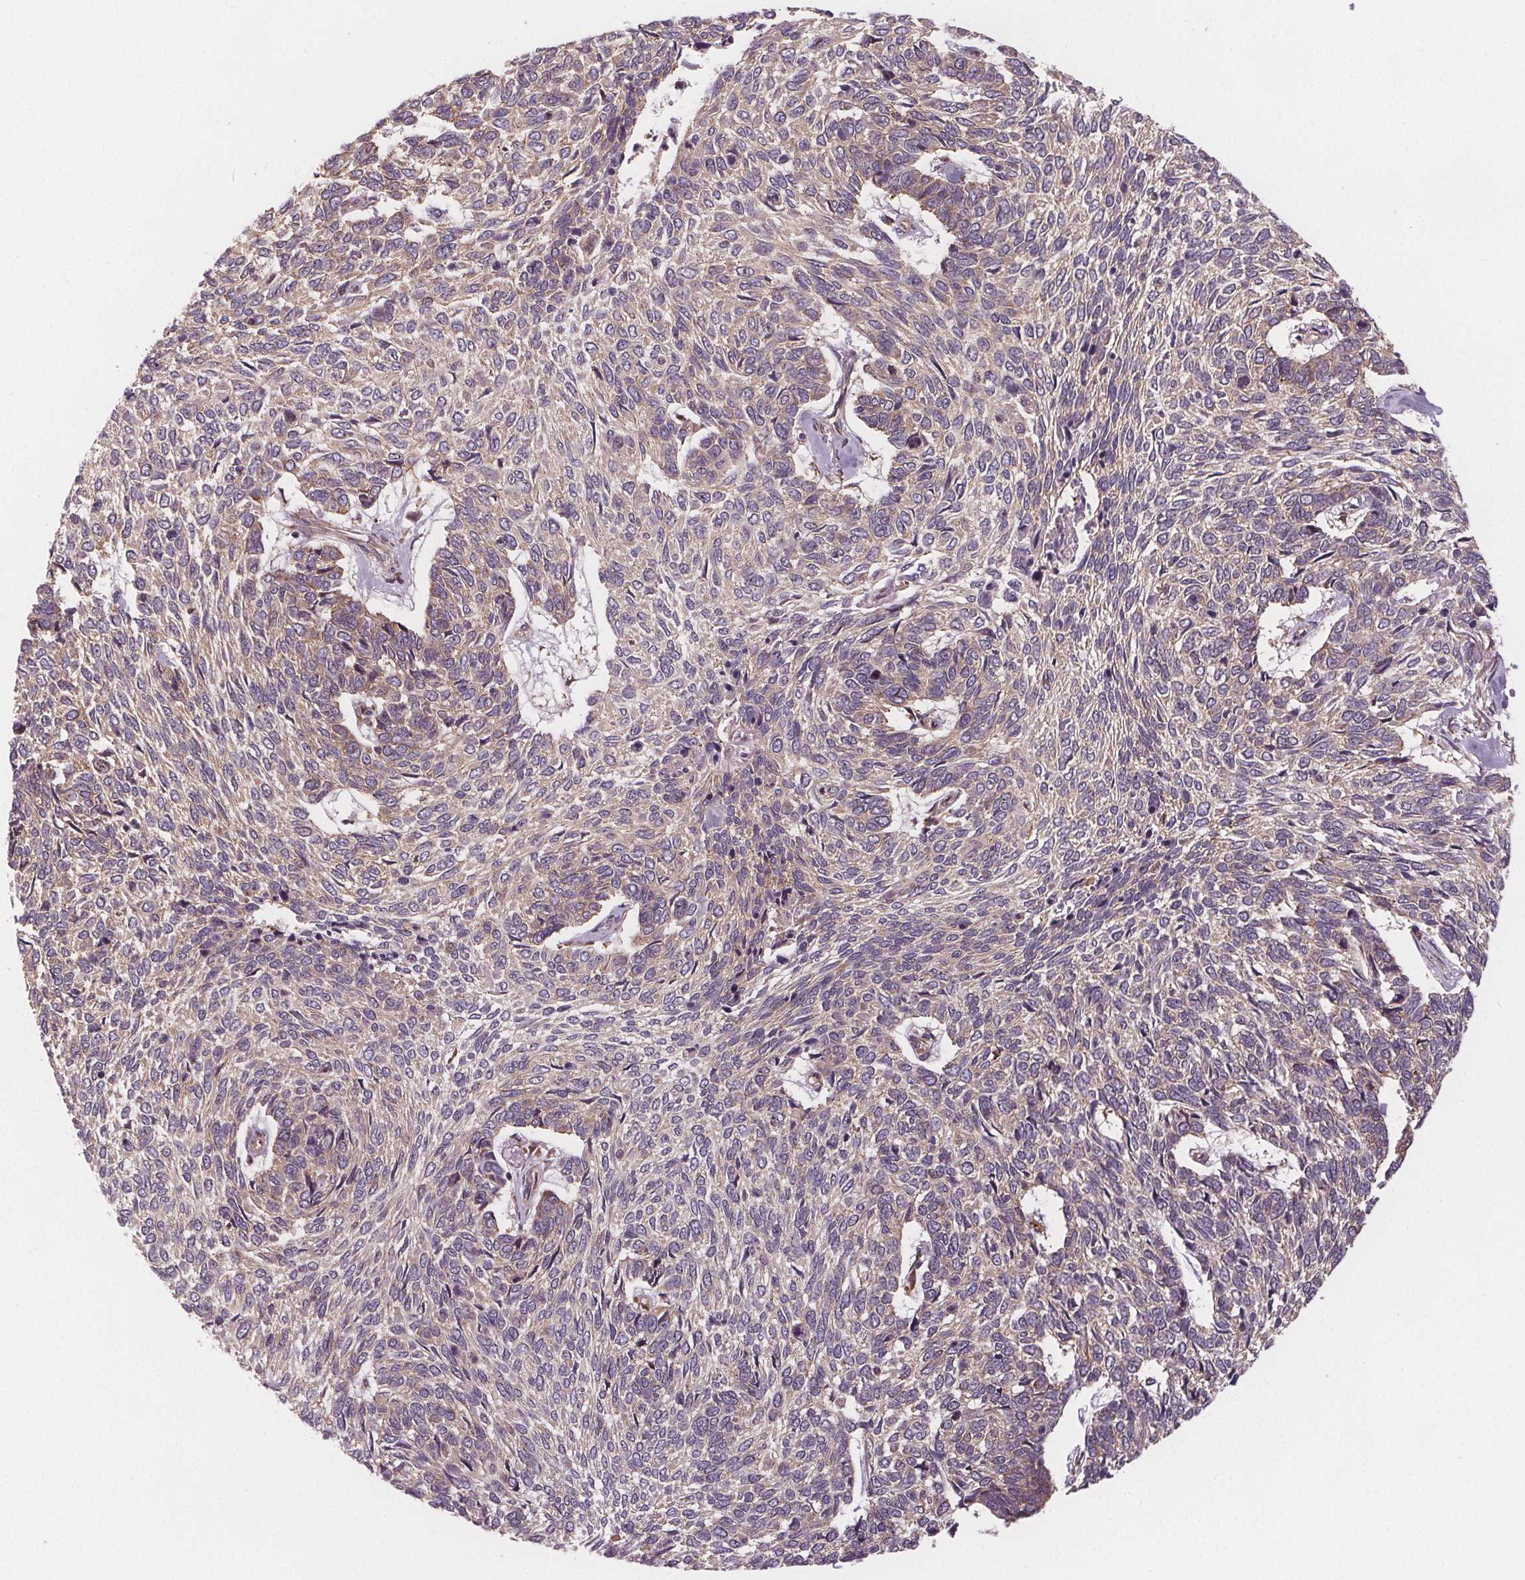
{"staining": {"intensity": "weak", "quantity": "25%-75%", "location": "cytoplasmic/membranous"}, "tissue": "skin cancer", "cell_type": "Tumor cells", "image_type": "cancer", "snomed": [{"axis": "morphology", "description": "Basal cell carcinoma"}, {"axis": "topography", "description": "Skin"}], "caption": "Immunohistochemical staining of human skin cancer exhibits weak cytoplasmic/membranous protein positivity in approximately 25%-75% of tumor cells.", "gene": "EIF3D", "patient": {"sex": "female", "age": 65}}